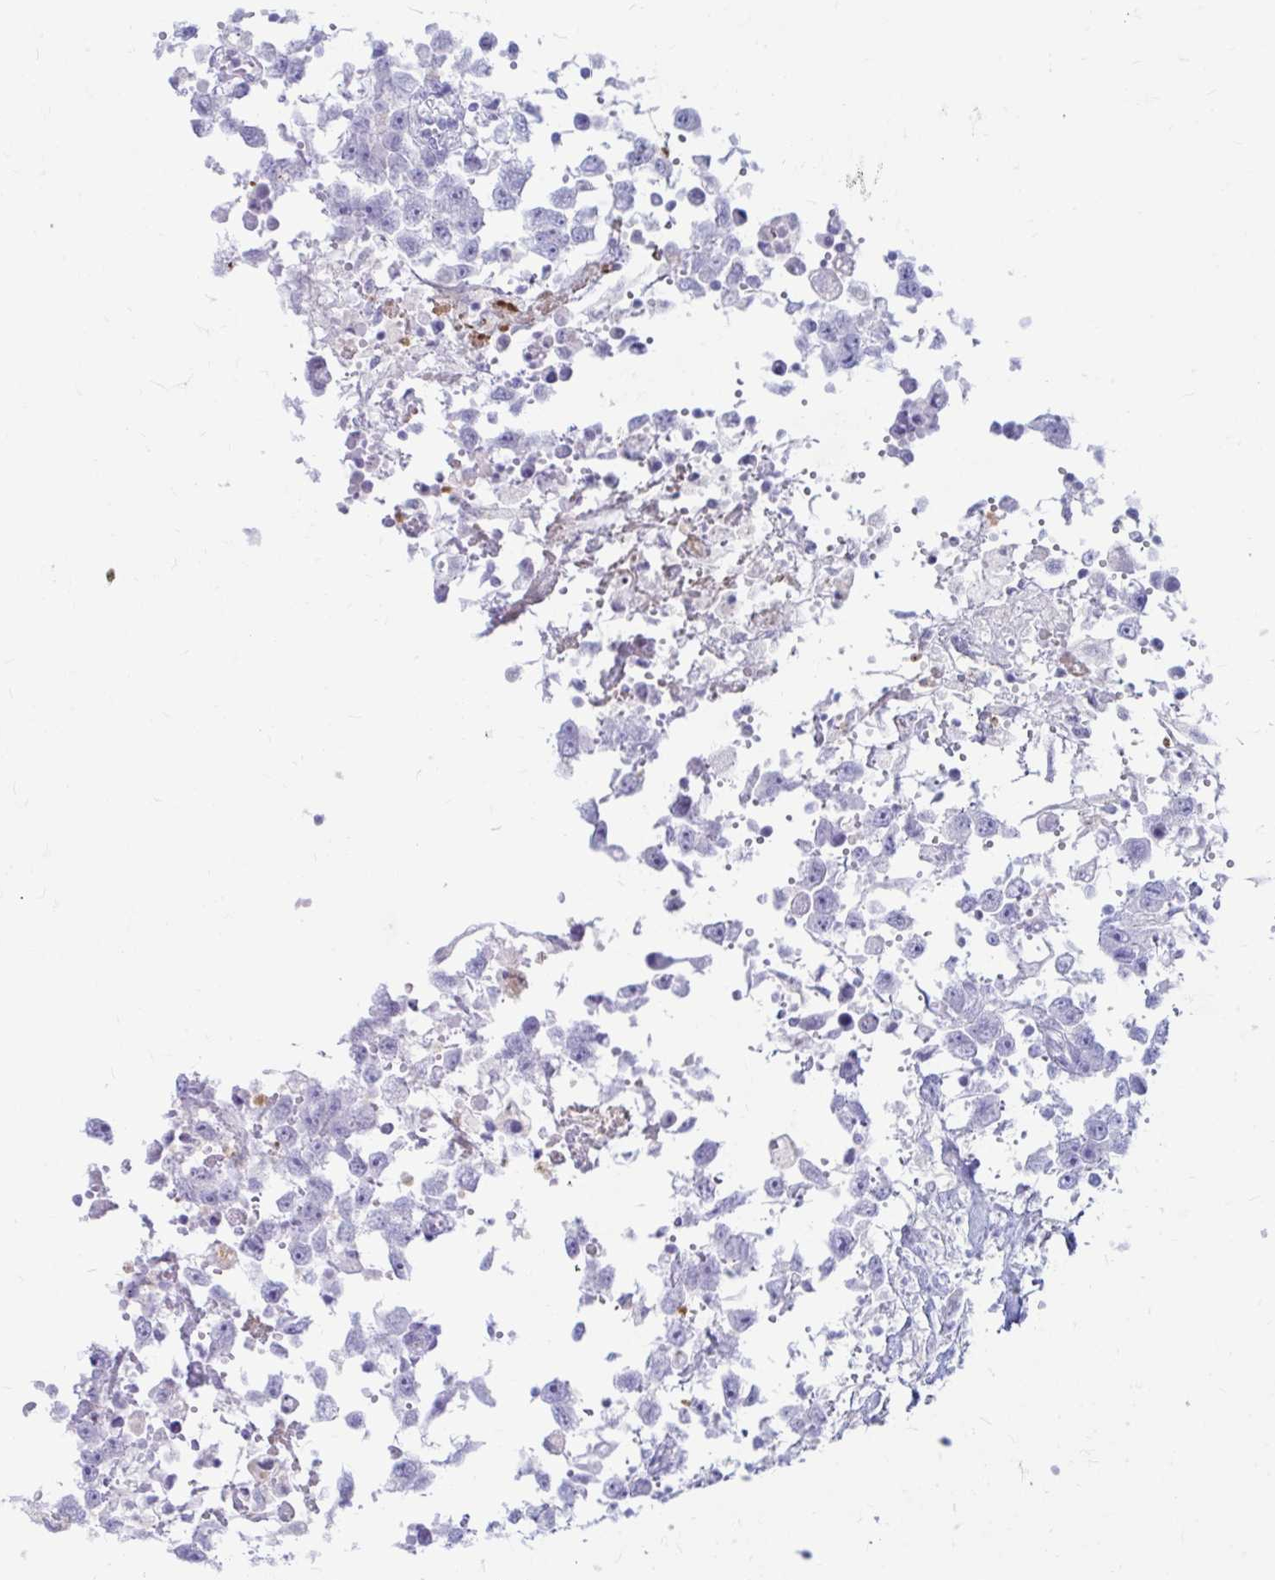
{"staining": {"intensity": "negative", "quantity": "none", "location": "none"}, "tissue": "testis cancer", "cell_type": "Tumor cells", "image_type": "cancer", "snomed": [{"axis": "morphology", "description": "Carcinoma, Embryonal, NOS"}, {"axis": "topography", "description": "Testis"}], "caption": "A high-resolution photomicrograph shows immunohistochemistry staining of testis cancer (embryonal carcinoma), which shows no significant positivity in tumor cells. The staining was performed using DAB (3,3'-diaminobenzidine) to visualize the protein expression in brown, while the nuclei were stained in blue with hematoxylin (Magnification: 20x).", "gene": "ERICH6", "patient": {"sex": "male", "age": 83}}